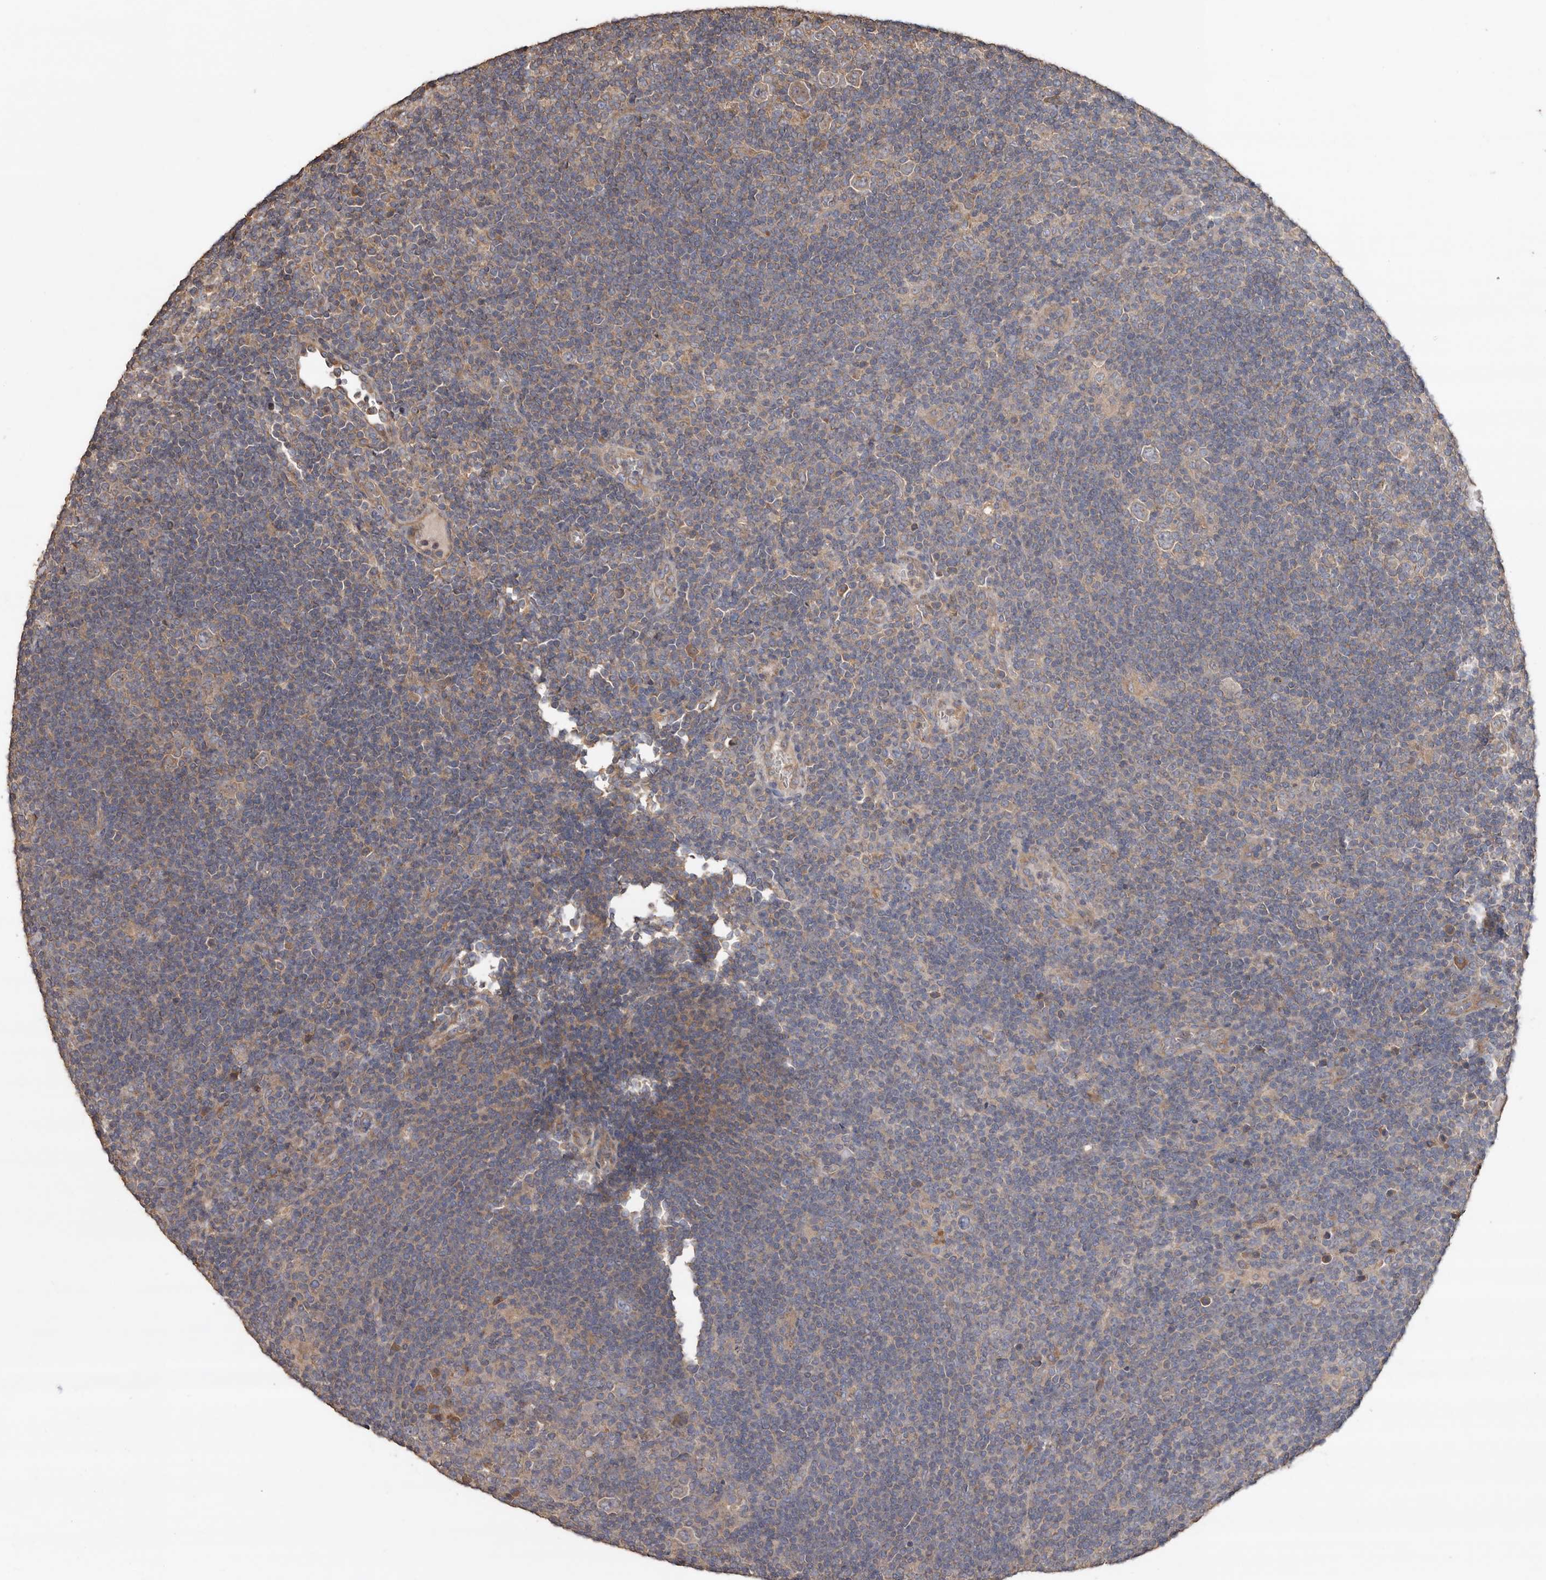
{"staining": {"intensity": "weak", "quantity": ">75%", "location": "cytoplasmic/membranous"}, "tissue": "lymphoma", "cell_type": "Tumor cells", "image_type": "cancer", "snomed": [{"axis": "morphology", "description": "Hodgkin's disease, NOS"}, {"axis": "topography", "description": "Lymph node"}], "caption": "A high-resolution histopathology image shows IHC staining of lymphoma, which exhibits weak cytoplasmic/membranous positivity in approximately >75% of tumor cells.", "gene": "FLCN", "patient": {"sex": "female", "age": 57}}